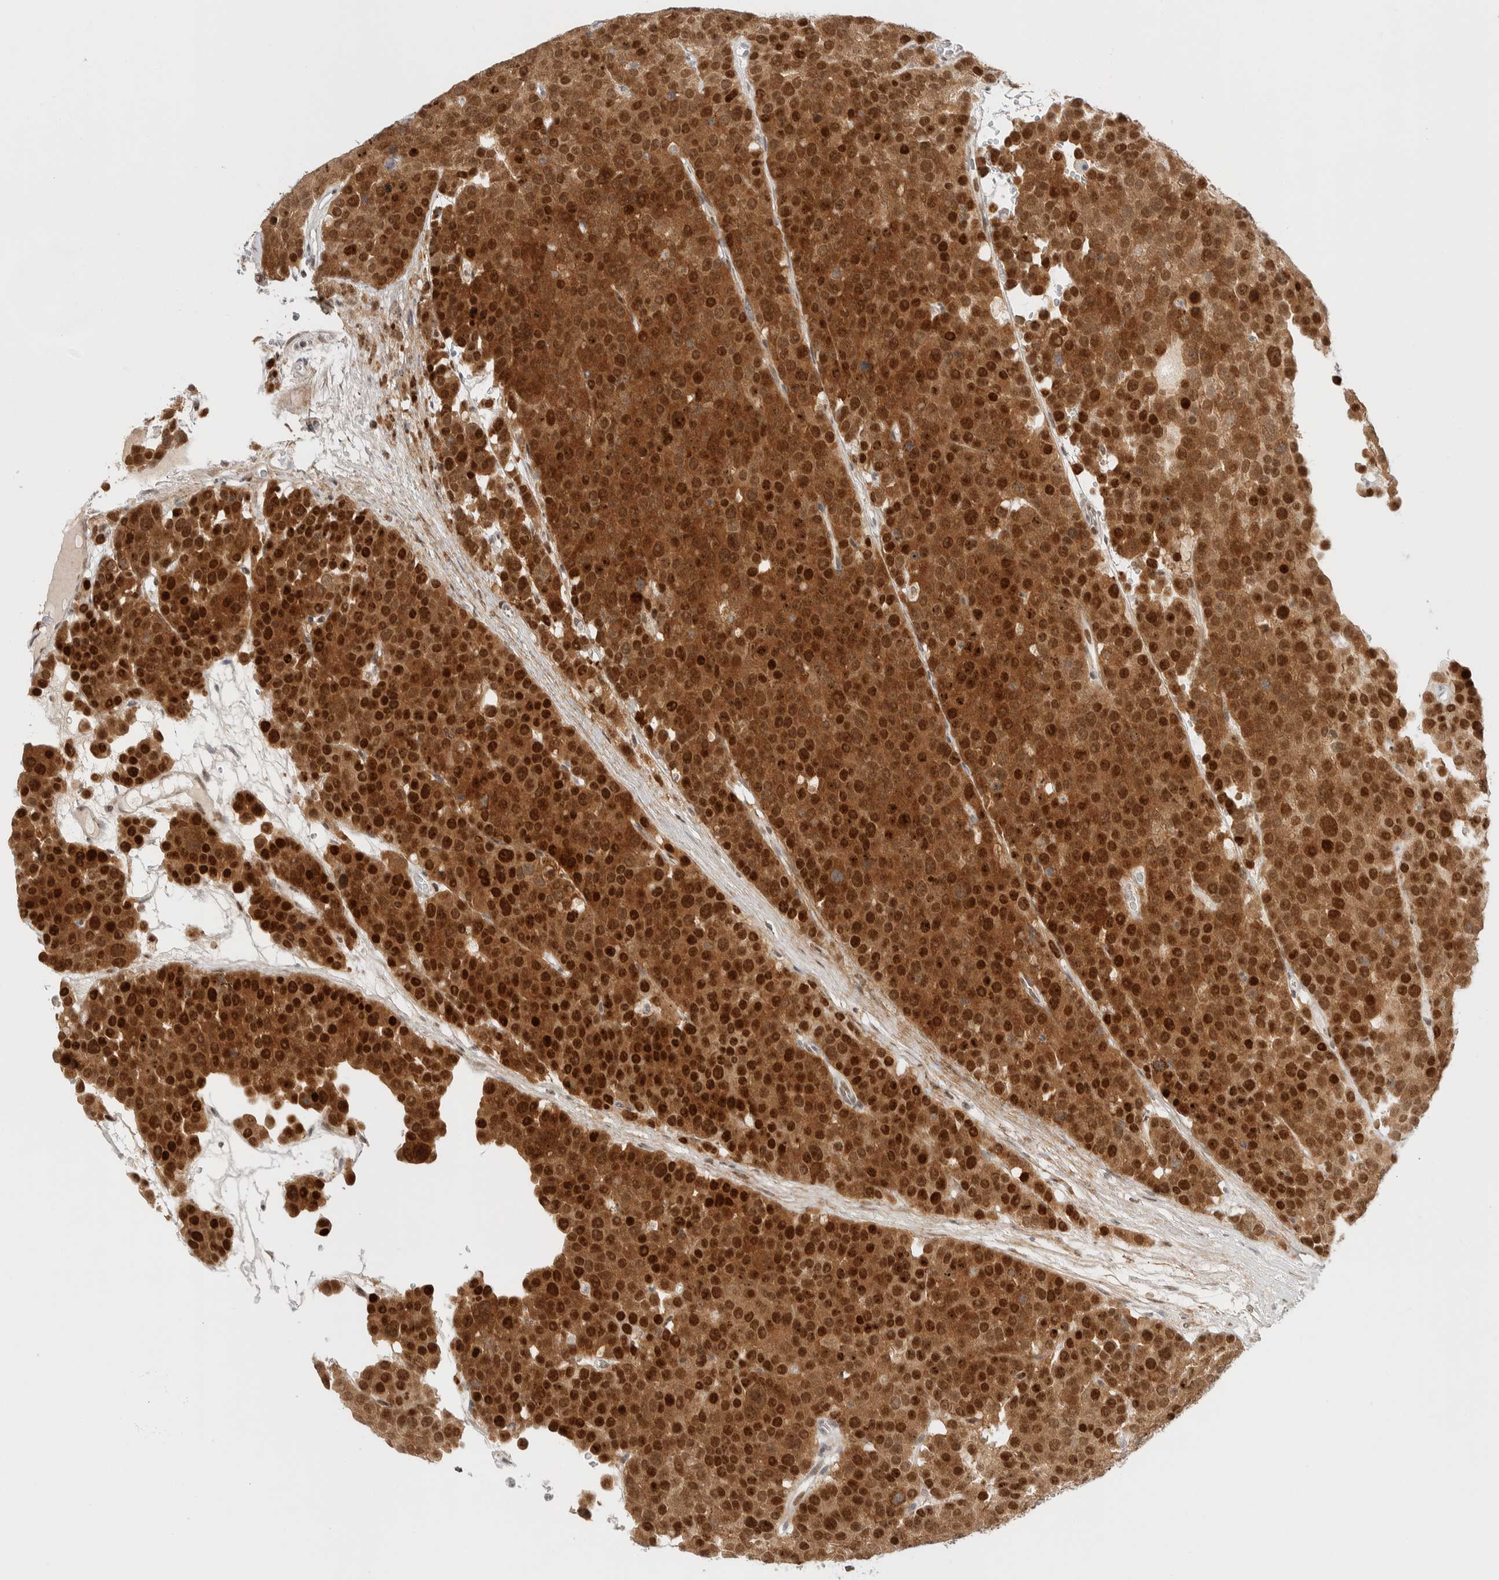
{"staining": {"intensity": "strong", "quantity": ">75%", "location": "cytoplasmic/membranous,nuclear"}, "tissue": "testis cancer", "cell_type": "Tumor cells", "image_type": "cancer", "snomed": [{"axis": "morphology", "description": "Seminoma, NOS"}, {"axis": "topography", "description": "Testis"}], "caption": "An image of testis seminoma stained for a protein shows strong cytoplasmic/membranous and nuclear brown staining in tumor cells.", "gene": "TSPAN32", "patient": {"sex": "male", "age": 71}}